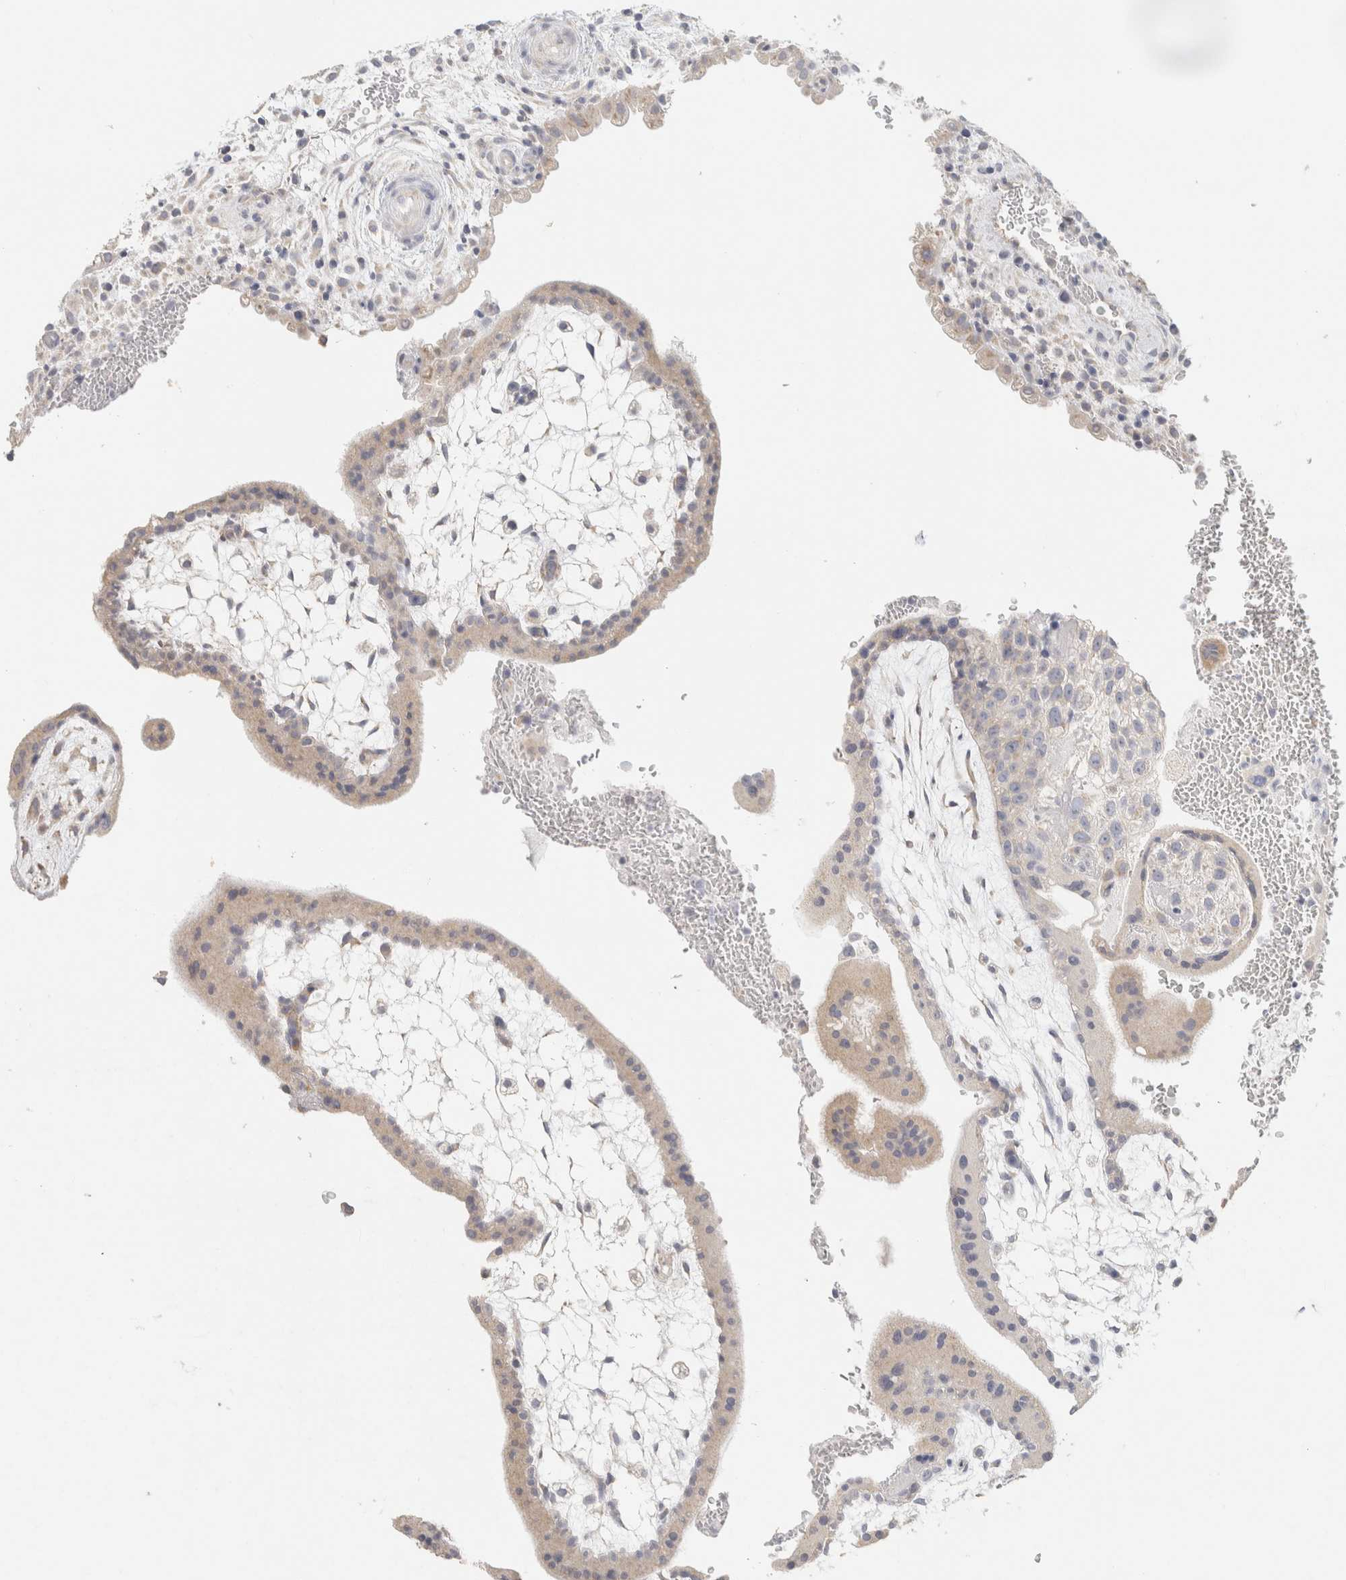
{"staining": {"intensity": "weak", "quantity": "<25%", "location": "cytoplasmic/membranous"}, "tissue": "placenta", "cell_type": "Trophoblastic cells", "image_type": "normal", "snomed": [{"axis": "morphology", "description": "Normal tissue, NOS"}, {"axis": "topography", "description": "Placenta"}], "caption": "Immunohistochemical staining of benign placenta displays no significant staining in trophoblastic cells.", "gene": "NEFM", "patient": {"sex": "female", "age": 35}}